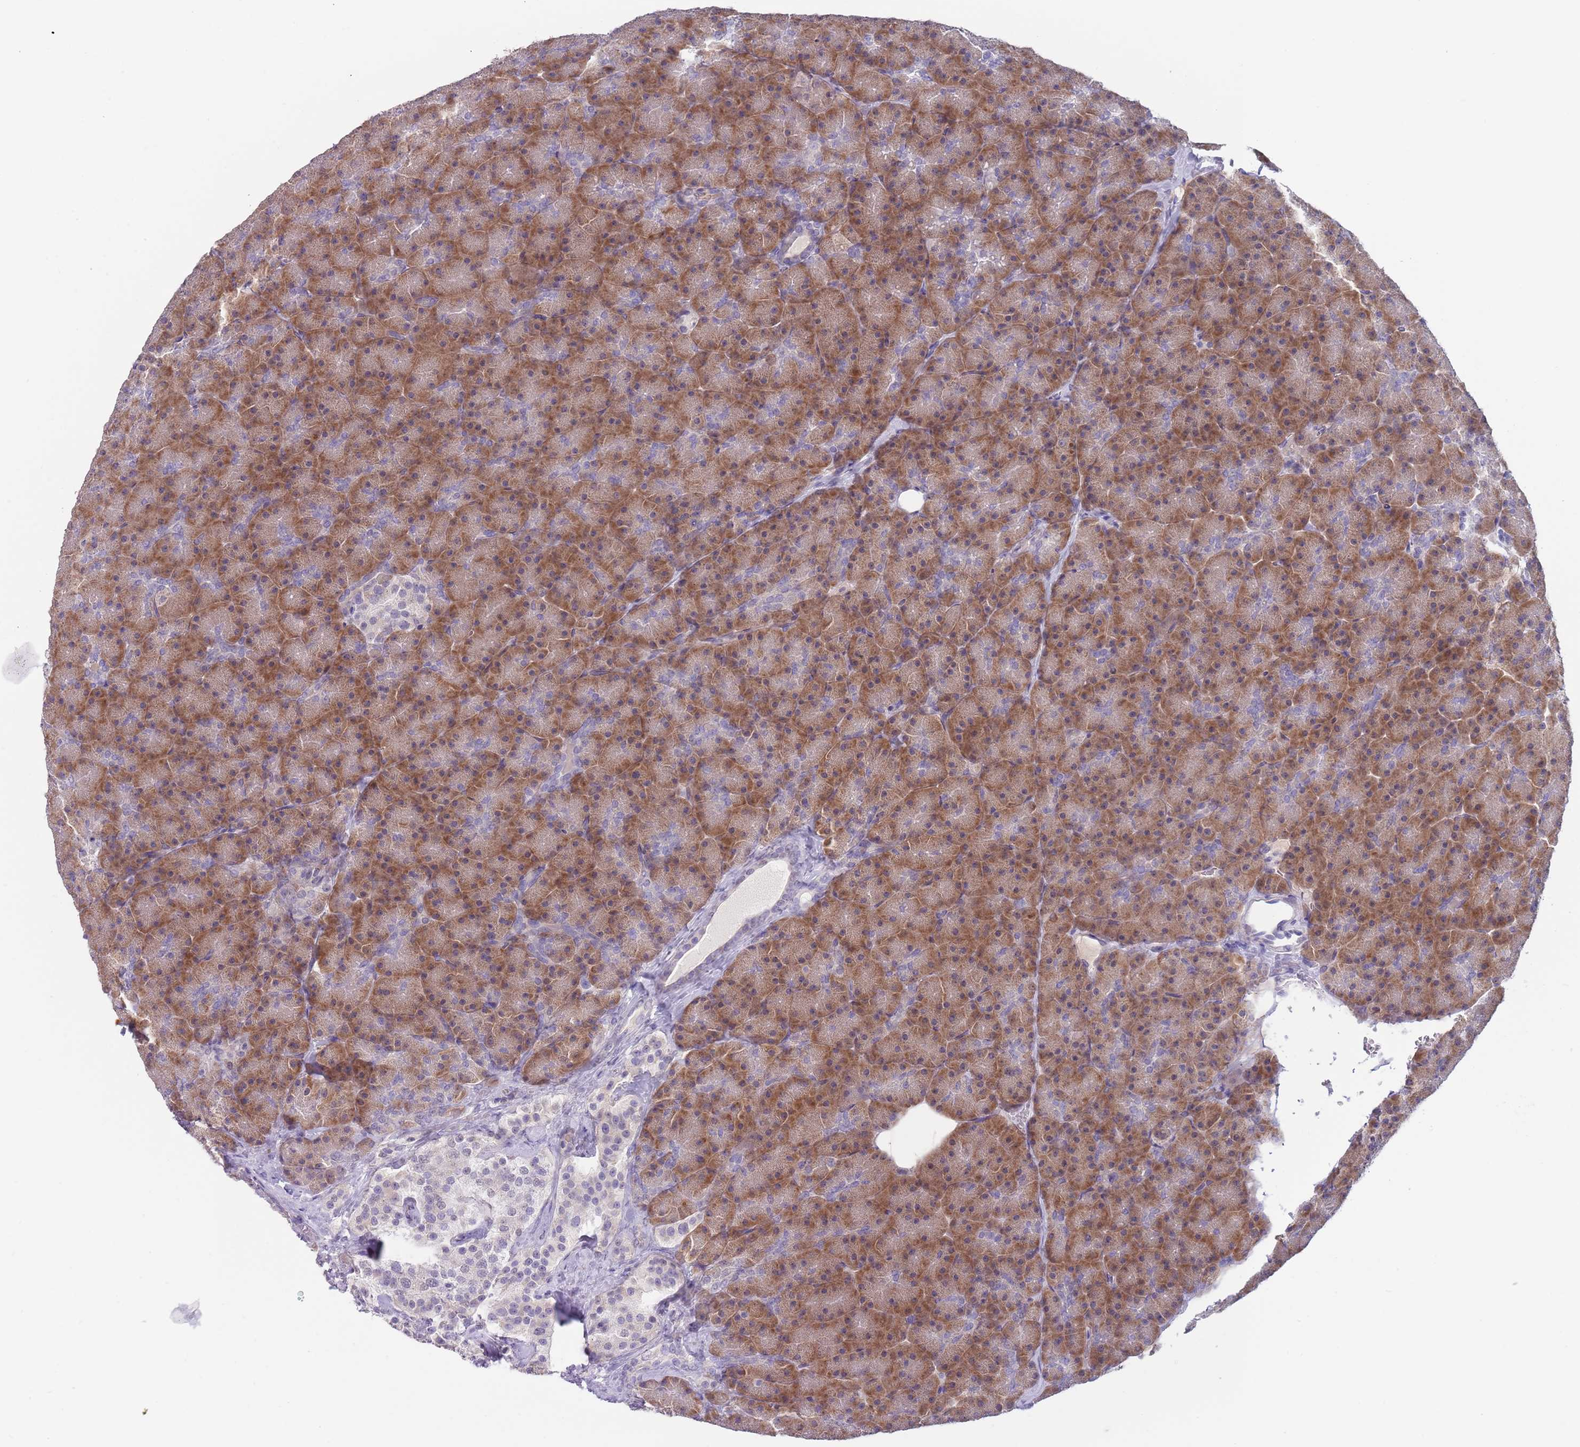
{"staining": {"intensity": "moderate", "quantity": ">75%", "location": "cytoplasmic/membranous"}, "tissue": "pancreas", "cell_type": "Exocrine glandular cells", "image_type": "normal", "snomed": [{"axis": "morphology", "description": "Normal tissue, NOS"}, {"axis": "topography", "description": "Pancreas"}], "caption": "Protein expression analysis of unremarkable pancreas shows moderate cytoplasmic/membranous staining in approximately >75% of exocrine glandular cells.", "gene": "TNRC6C", "patient": {"sex": "male", "age": 36}}